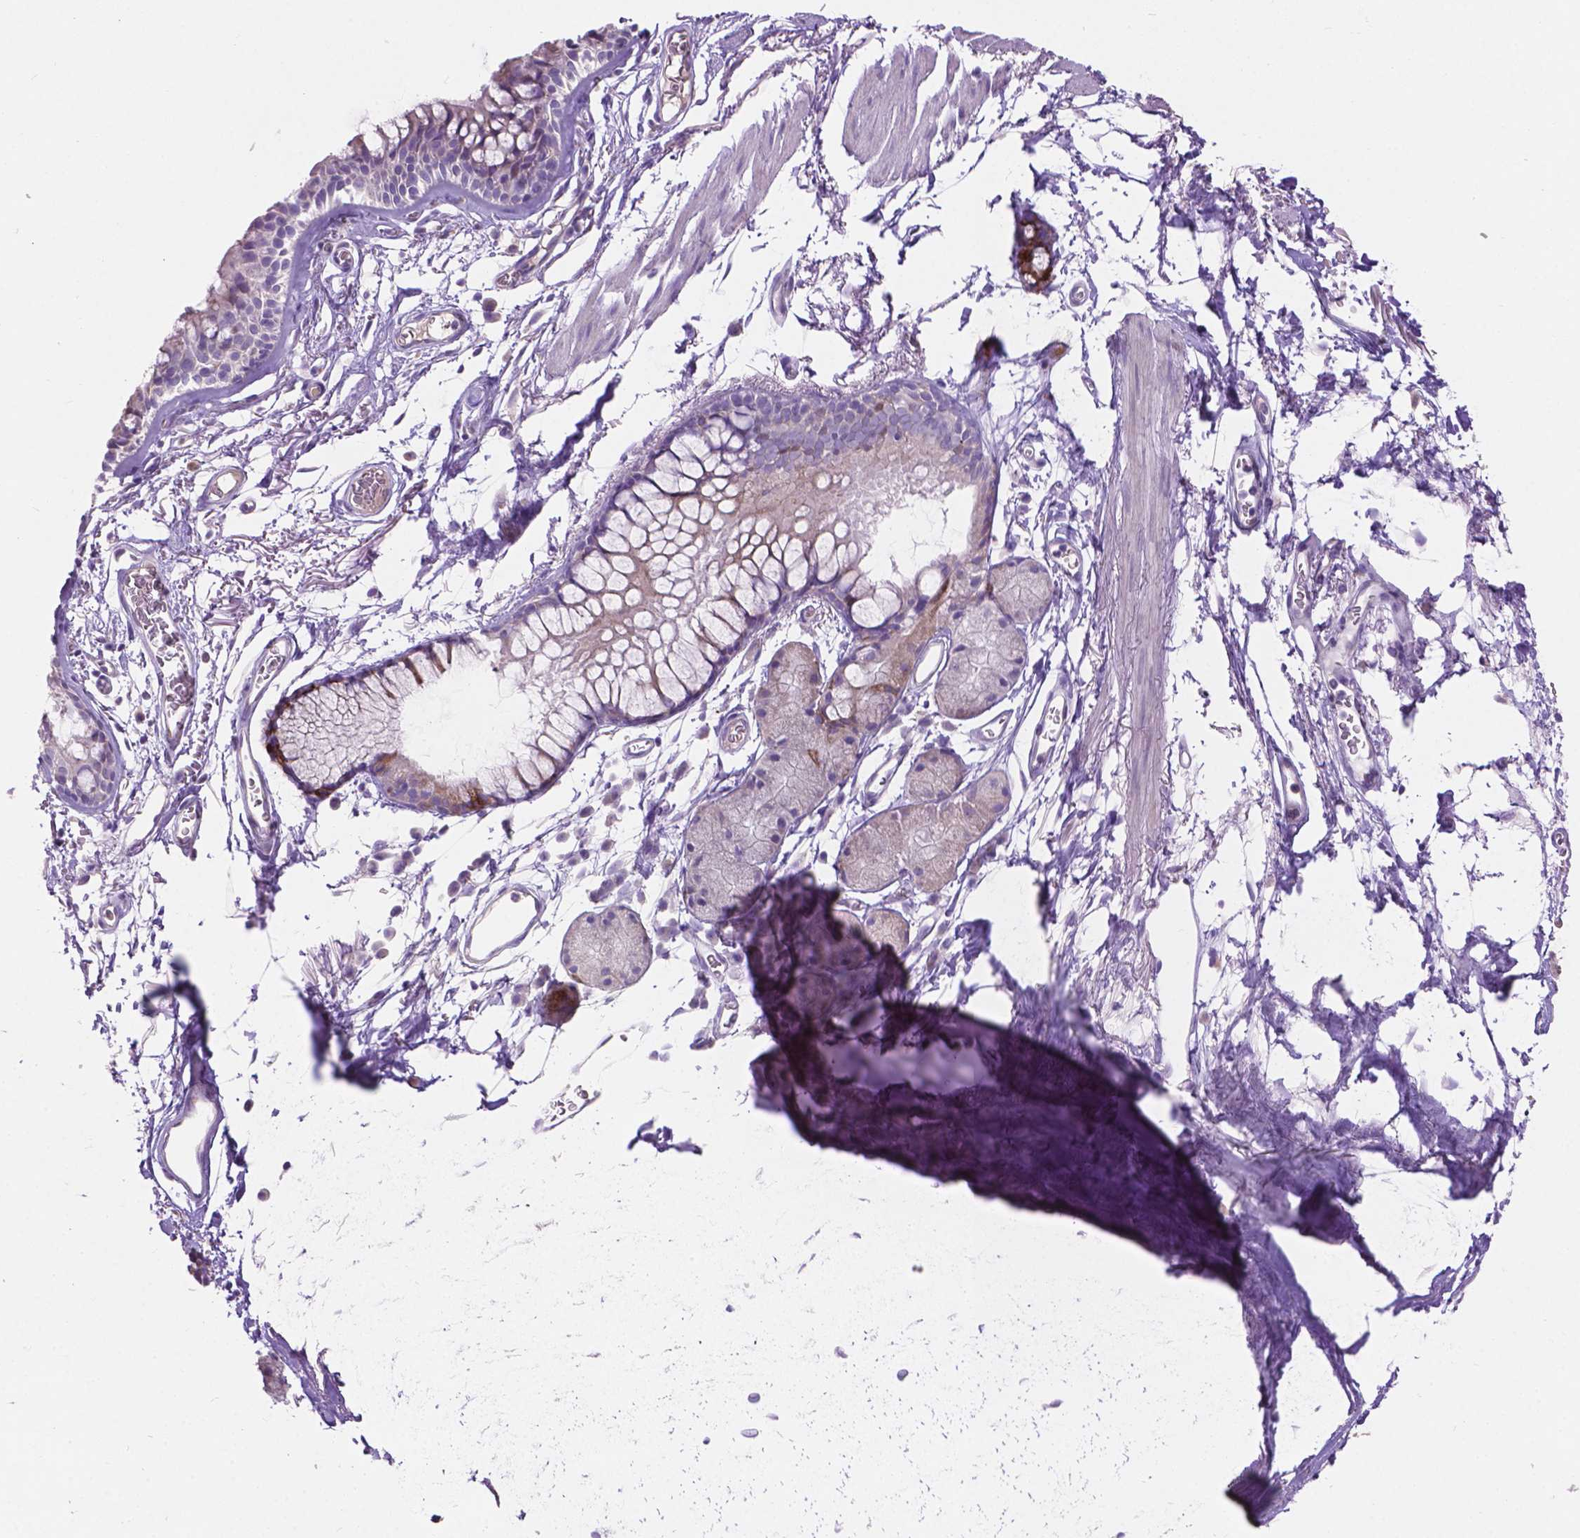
{"staining": {"intensity": "weak", "quantity": "25%-75%", "location": "cytoplasmic/membranous"}, "tissue": "bronchus", "cell_type": "Respiratory epithelial cells", "image_type": "normal", "snomed": [{"axis": "morphology", "description": "Normal tissue, NOS"}, {"axis": "topography", "description": "Cartilage tissue"}, {"axis": "topography", "description": "Bronchus"}], "caption": "This image demonstrates immunohistochemistry (IHC) staining of normal human bronchus, with low weak cytoplasmic/membranous staining in approximately 25%-75% of respiratory epithelial cells.", "gene": "NOXO1", "patient": {"sex": "female", "age": 79}}